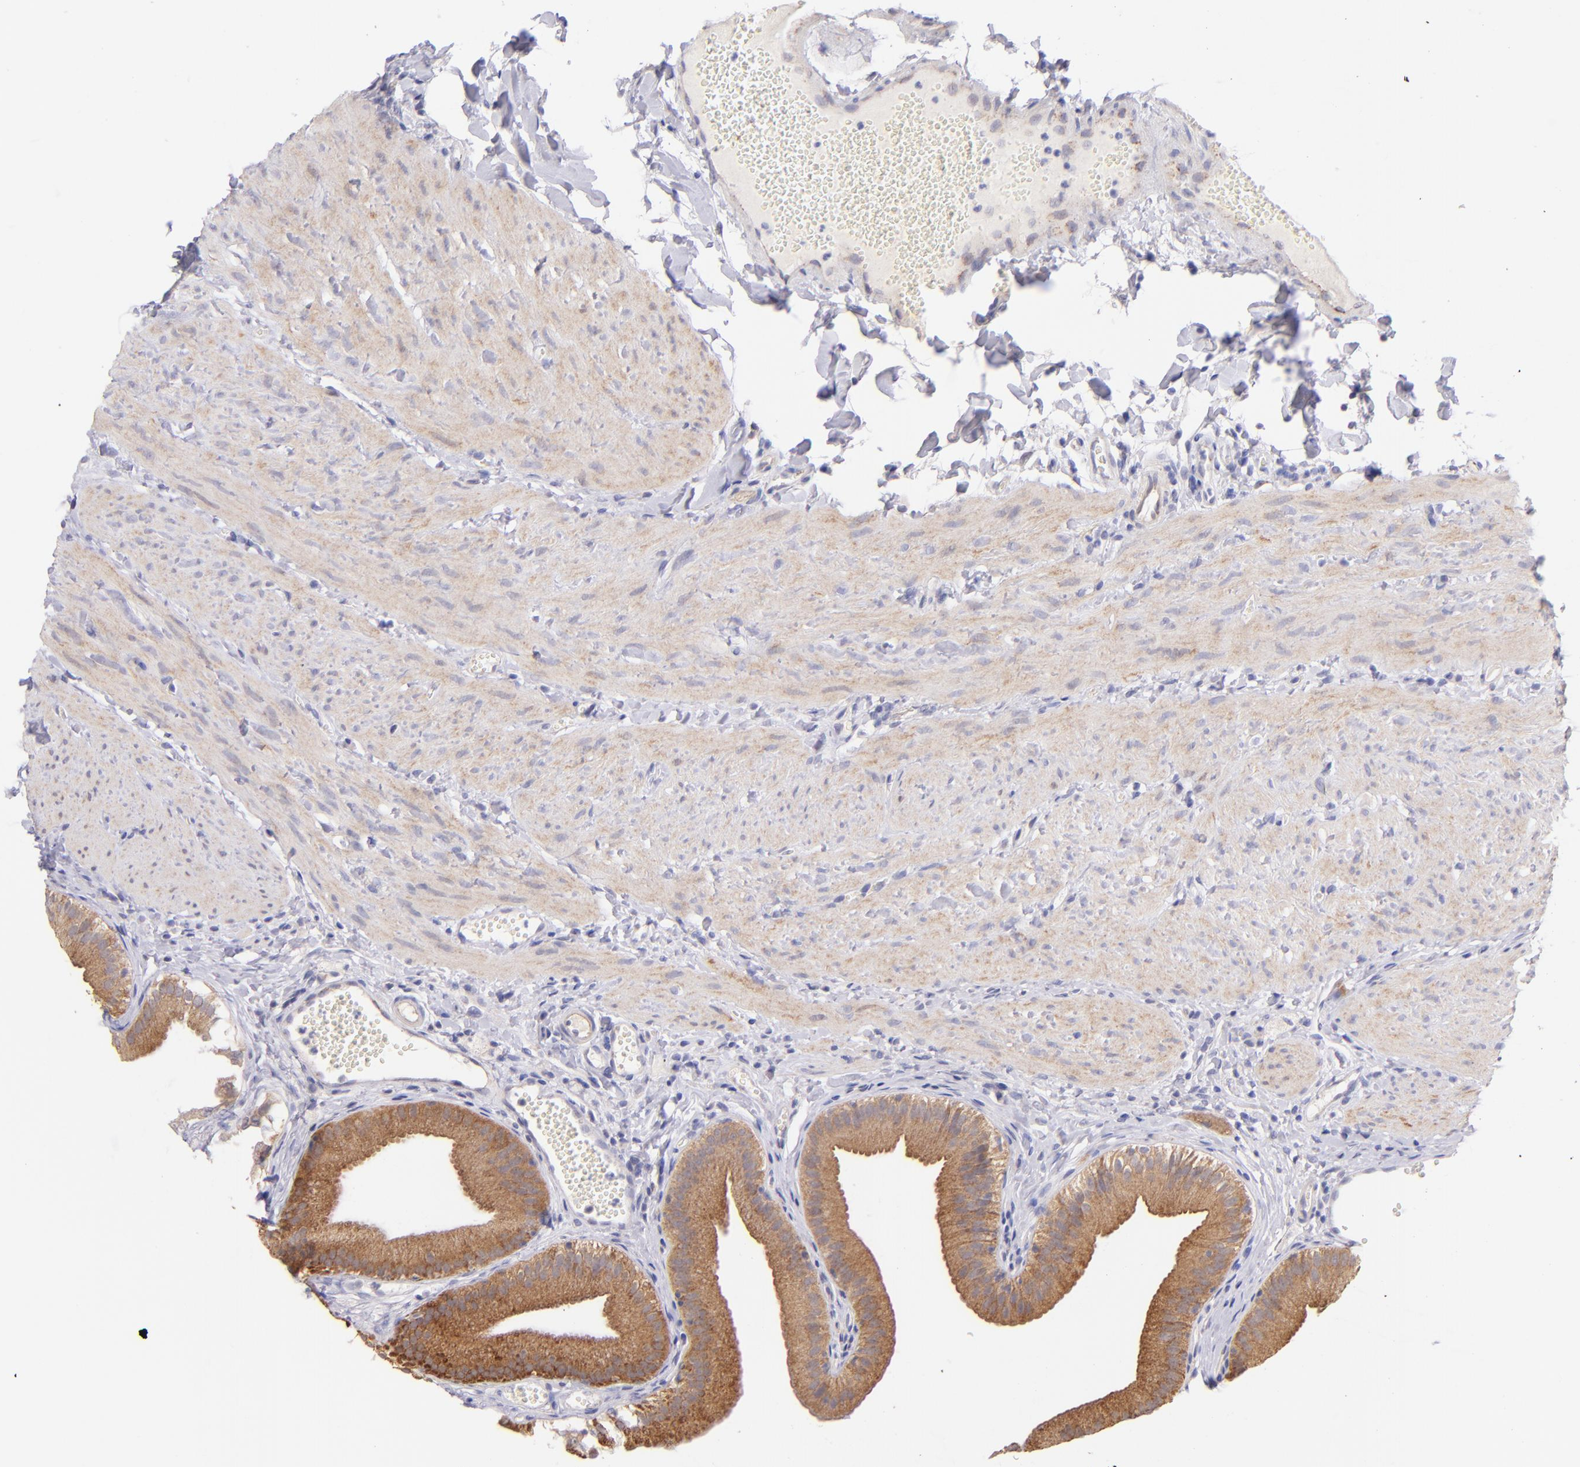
{"staining": {"intensity": "moderate", "quantity": ">75%", "location": "cytoplasmic/membranous"}, "tissue": "gallbladder", "cell_type": "Glandular cells", "image_type": "normal", "snomed": [{"axis": "morphology", "description": "Normal tissue, NOS"}, {"axis": "topography", "description": "Gallbladder"}], "caption": "Immunohistochemical staining of unremarkable human gallbladder exhibits medium levels of moderate cytoplasmic/membranous positivity in about >75% of glandular cells. The staining is performed using DAB brown chromogen to label protein expression. The nuclei are counter-stained blue using hematoxylin.", "gene": "SH2D4A", "patient": {"sex": "female", "age": 24}}